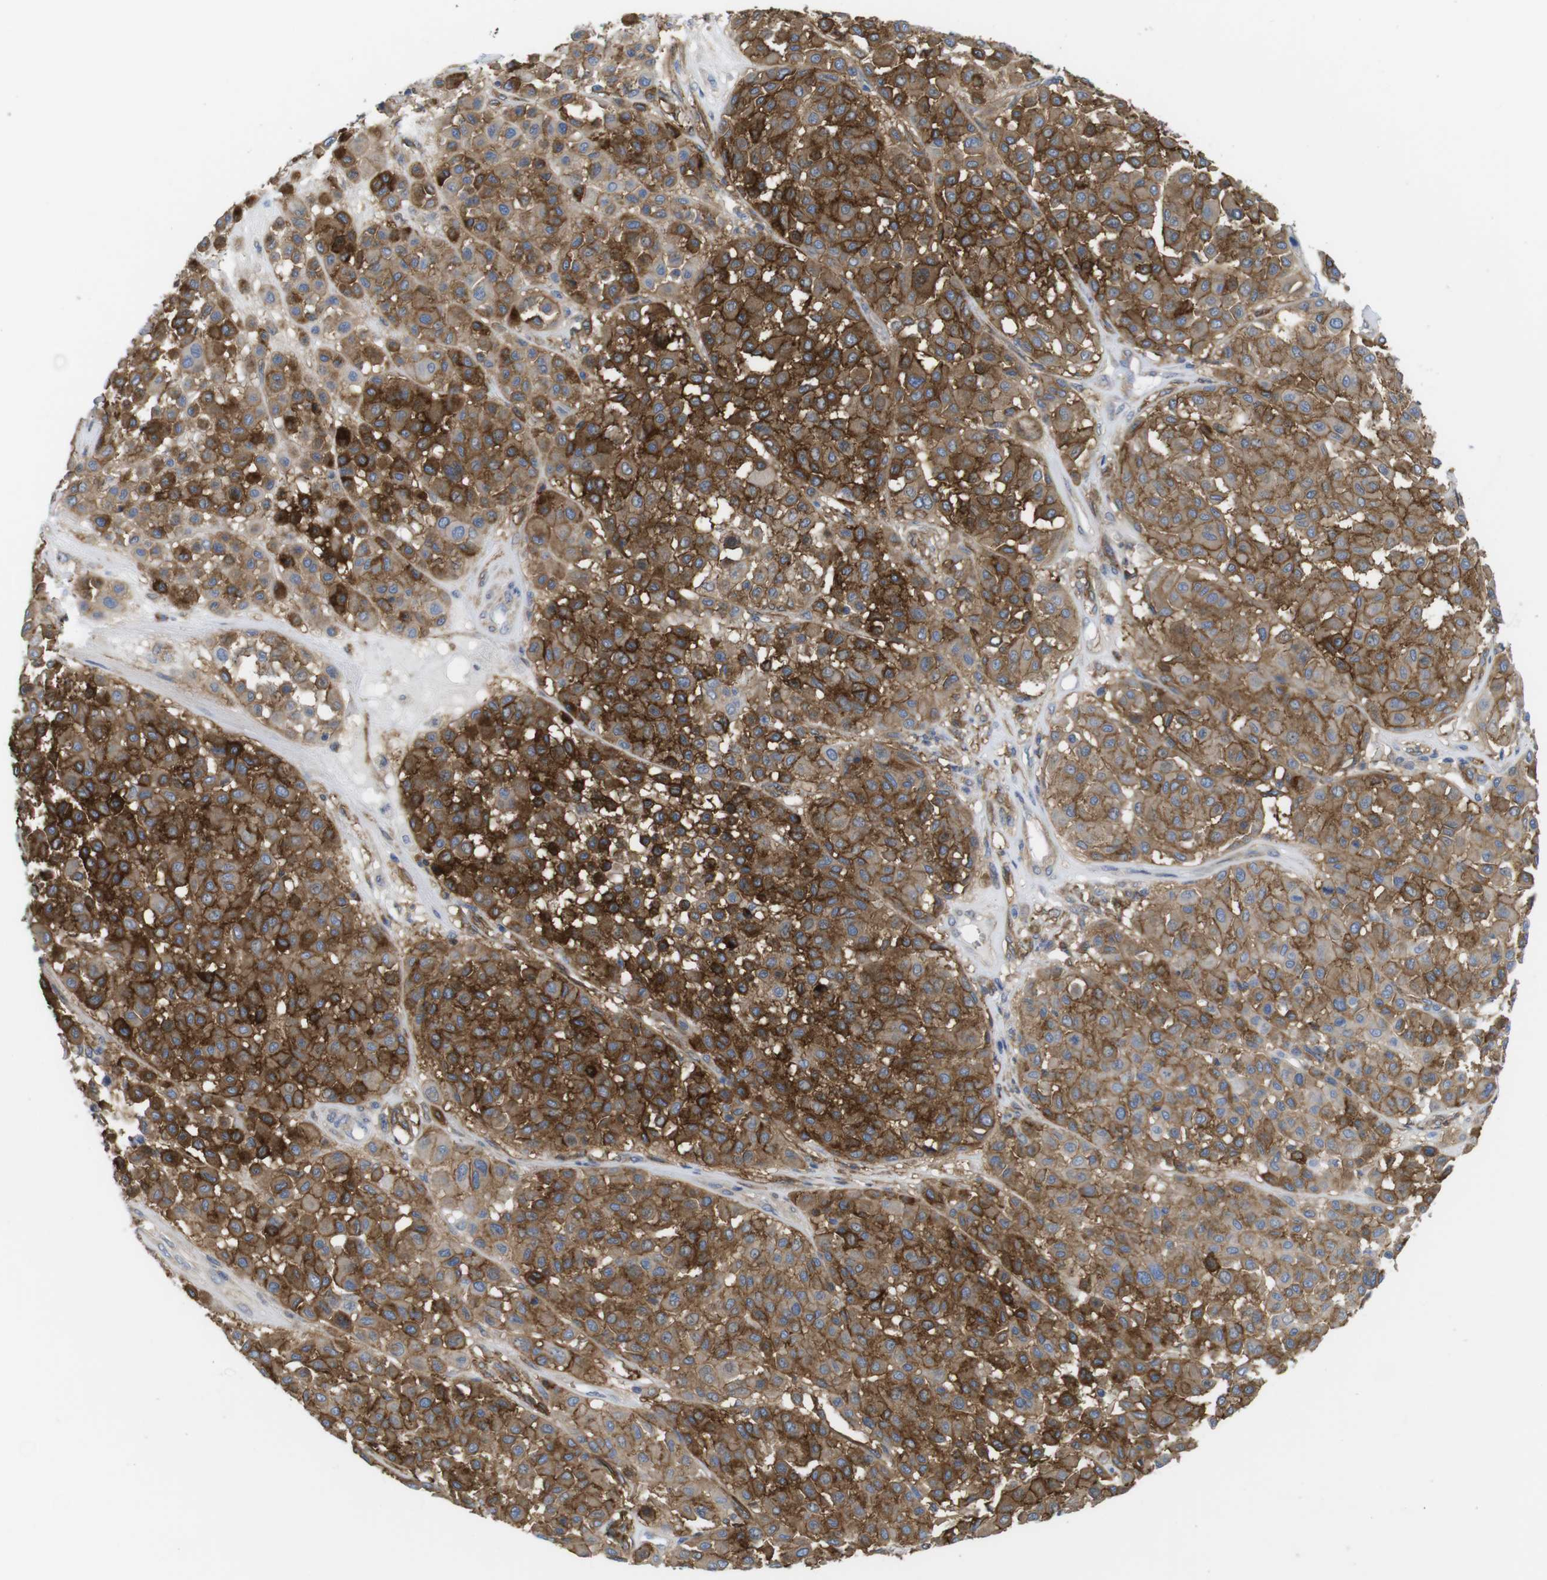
{"staining": {"intensity": "moderate", "quantity": ">75%", "location": "cytoplasmic/membranous"}, "tissue": "melanoma", "cell_type": "Tumor cells", "image_type": "cancer", "snomed": [{"axis": "morphology", "description": "Malignant melanoma, Metastatic site"}, {"axis": "topography", "description": "Soft tissue"}], "caption": "High-power microscopy captured an IHC micrograph of malignant melanoma (metastatic site), revealing moderate cytoplasmic/membranous staining in approximately >75% of tumor cells.", "gene": "CYBRD1", "patient": {"sex": "male", "age": 41}}